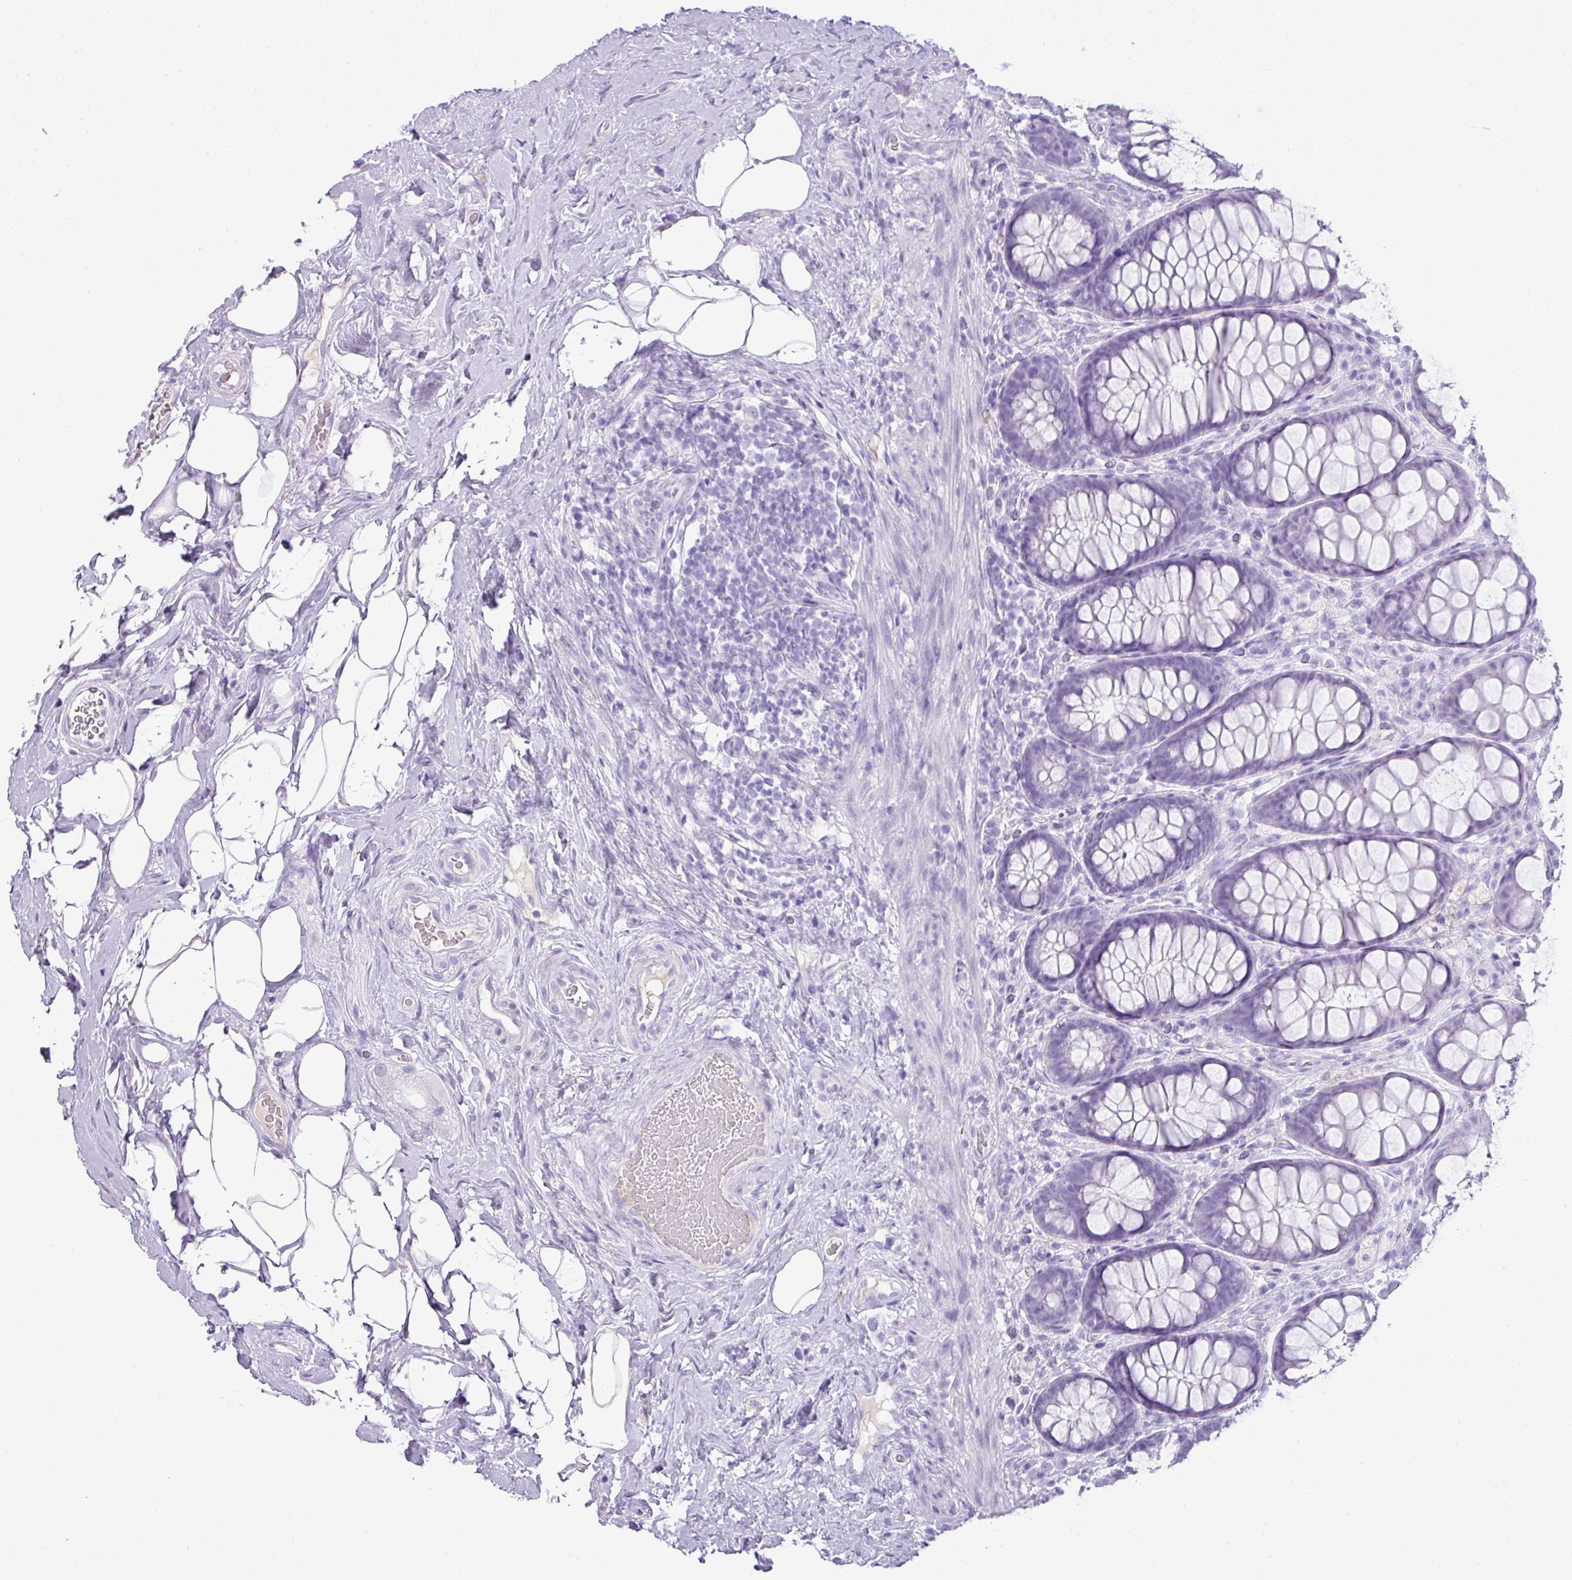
{"staining": {"intensity": "negative", "quantity": "none", "location": "none"}, "tissue": "rectum", "cell_type": "Glandular cells", "image_type": "normal", "snomed": [{"axis": "morphology", "description": "Normal tissue, NOS"}, {"axis": "topography", "description": "Rectum"}], "caption": "This is an immunohistochemistry (IHC) image of benign rectum. There is no staining in glandular cells.", "gene": "TNP1", "patient": {"sex": "female", "age": 67}}